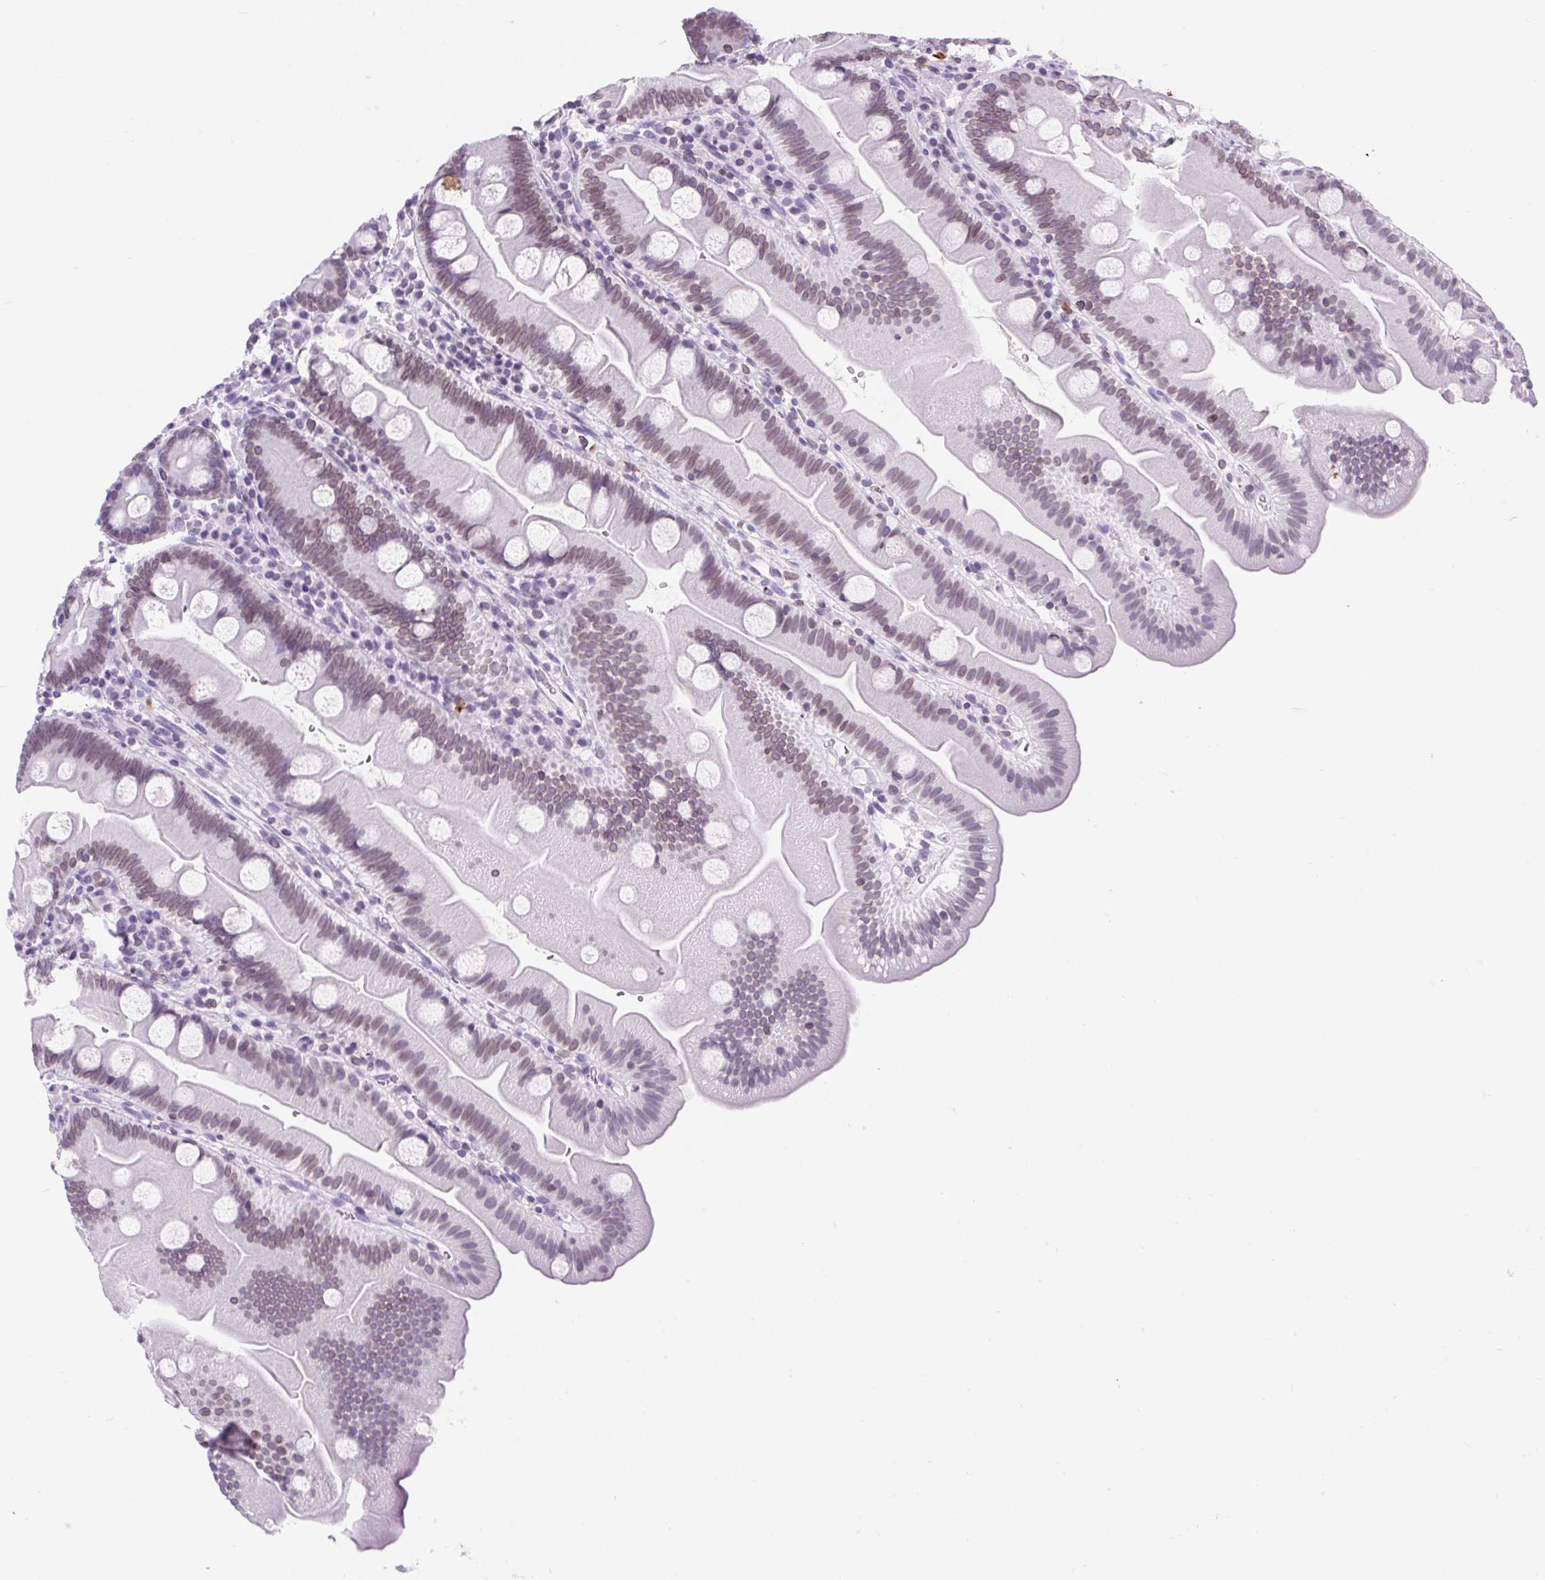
{"staining": {"intensity": "weak", "quantity": "25%-75%", "location": "cytoplasmic/membranous,nuclear"}, "tissue": "small intestine", "cell_type": "Glandular cells", "image_type": "normal", "snomed": [{"axis": "morphology", "description": "Normal tissue, NOS"}, {"axis": "topography", "description": "Small intestine"}], "caption": "This image shows unremarkable small intestine stained with immunohistochemistry to label a protein in brown. The cytoplasmic/membranous,nuclear of glandular cells show weak positivity for the protein. Nuclei are counter-stained blue.", "gene": "VPREB1", "patient": {"sex": "female", "age": 68}}